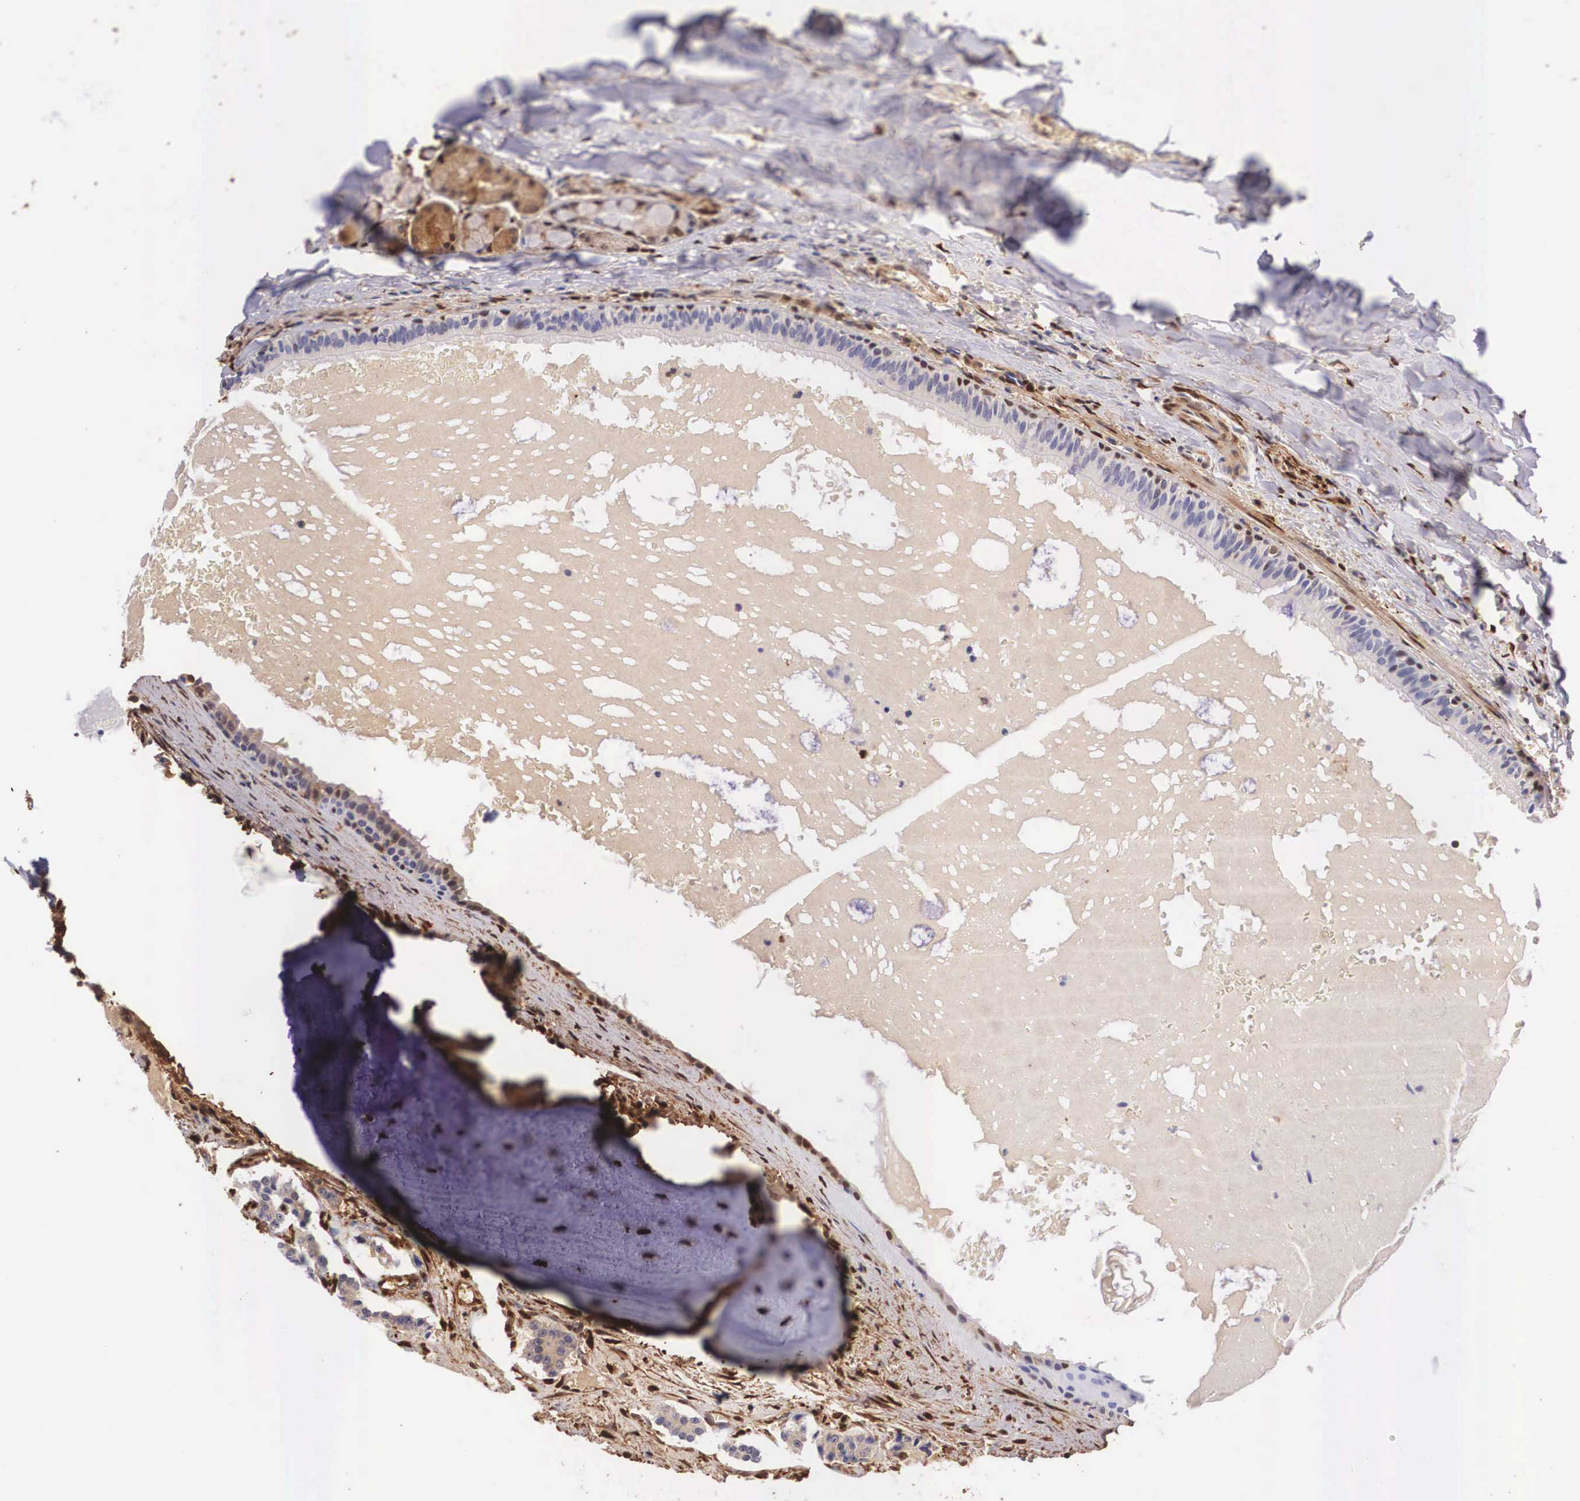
{"staining": {"intensity": "negative", "quantity": "none", "location": "none"}, "tissue": "carcinoid", "cell_type": "Tumor cells", "image_type": "cancer", "snomed": [{"axis": "morphology", "description": "Carcinoid, malignant, NOS"}, {"axis": "topography", "description": "Bronchus"}], "caption": "The immunohistochemistry (IHC) image has no significant expression in tumor cells of carcinoid tissue. (DAB (3,3'-diaminobenzidine) immunohistochemistry (IHC), high magnification).", "gene": "LGALS1", "patient": {"sex": "male", "age": 55}}